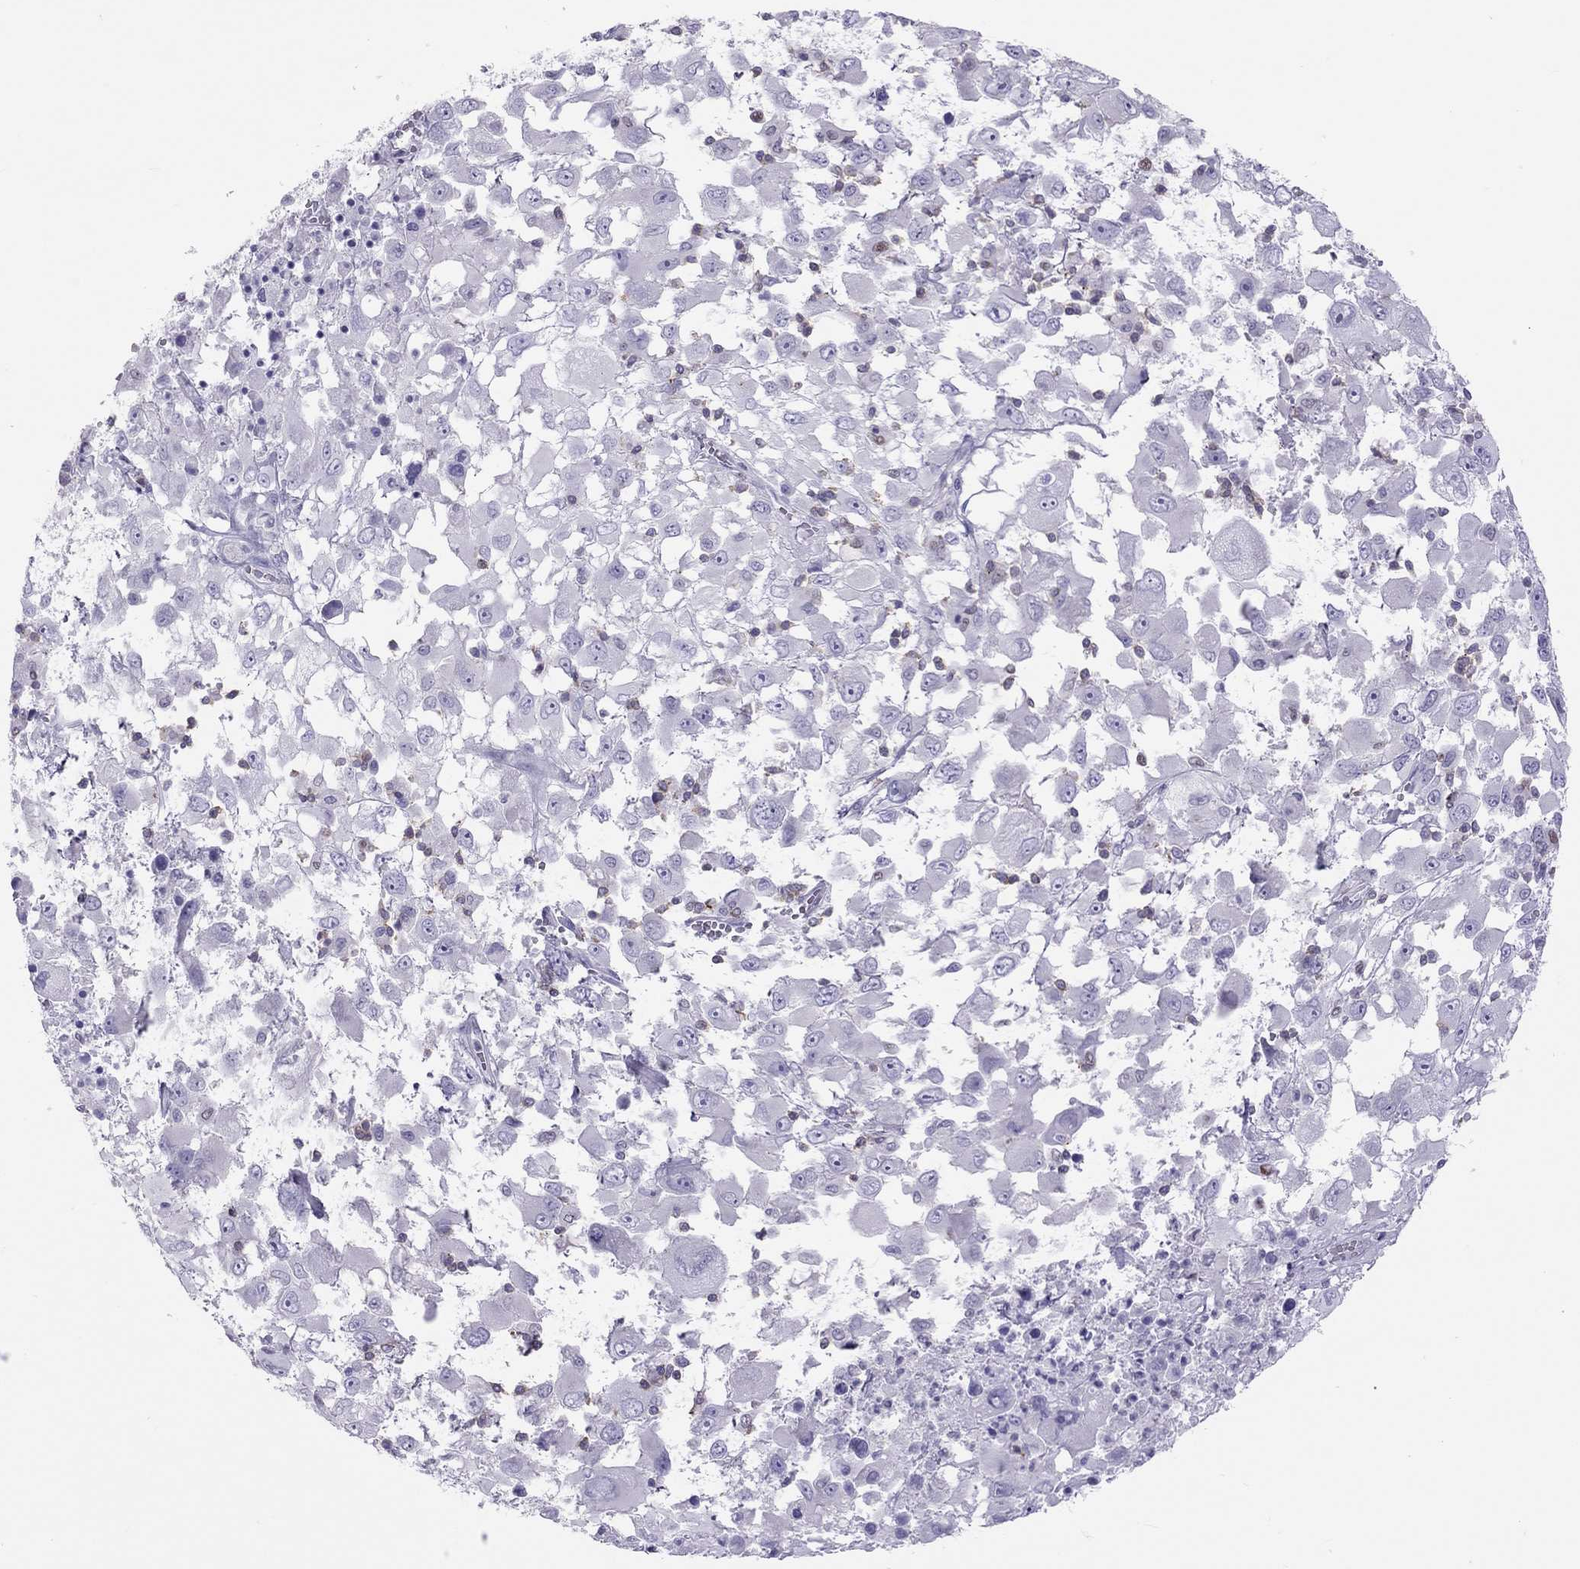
{"staining": {"intensity": "negative", "quantity": "none", "location": "none"}, "tissue": "melanoma", "cell_type": "Tumor cells", "image_type": "cancer", "snomed": [{"axis": "morphology", "description": "Malignant melanoma, Metastatic site"}, {"axis": "topography", "description": "Soft tissue"}], "caption": "Immunohistochemistry (IHC) image of malignant melanoma (metastatic site) stained for a protein (brown), which demonstrates no staining in tumor cells.", "gene": "STAG3", "patient": {"sex": "male", "age": 50}}